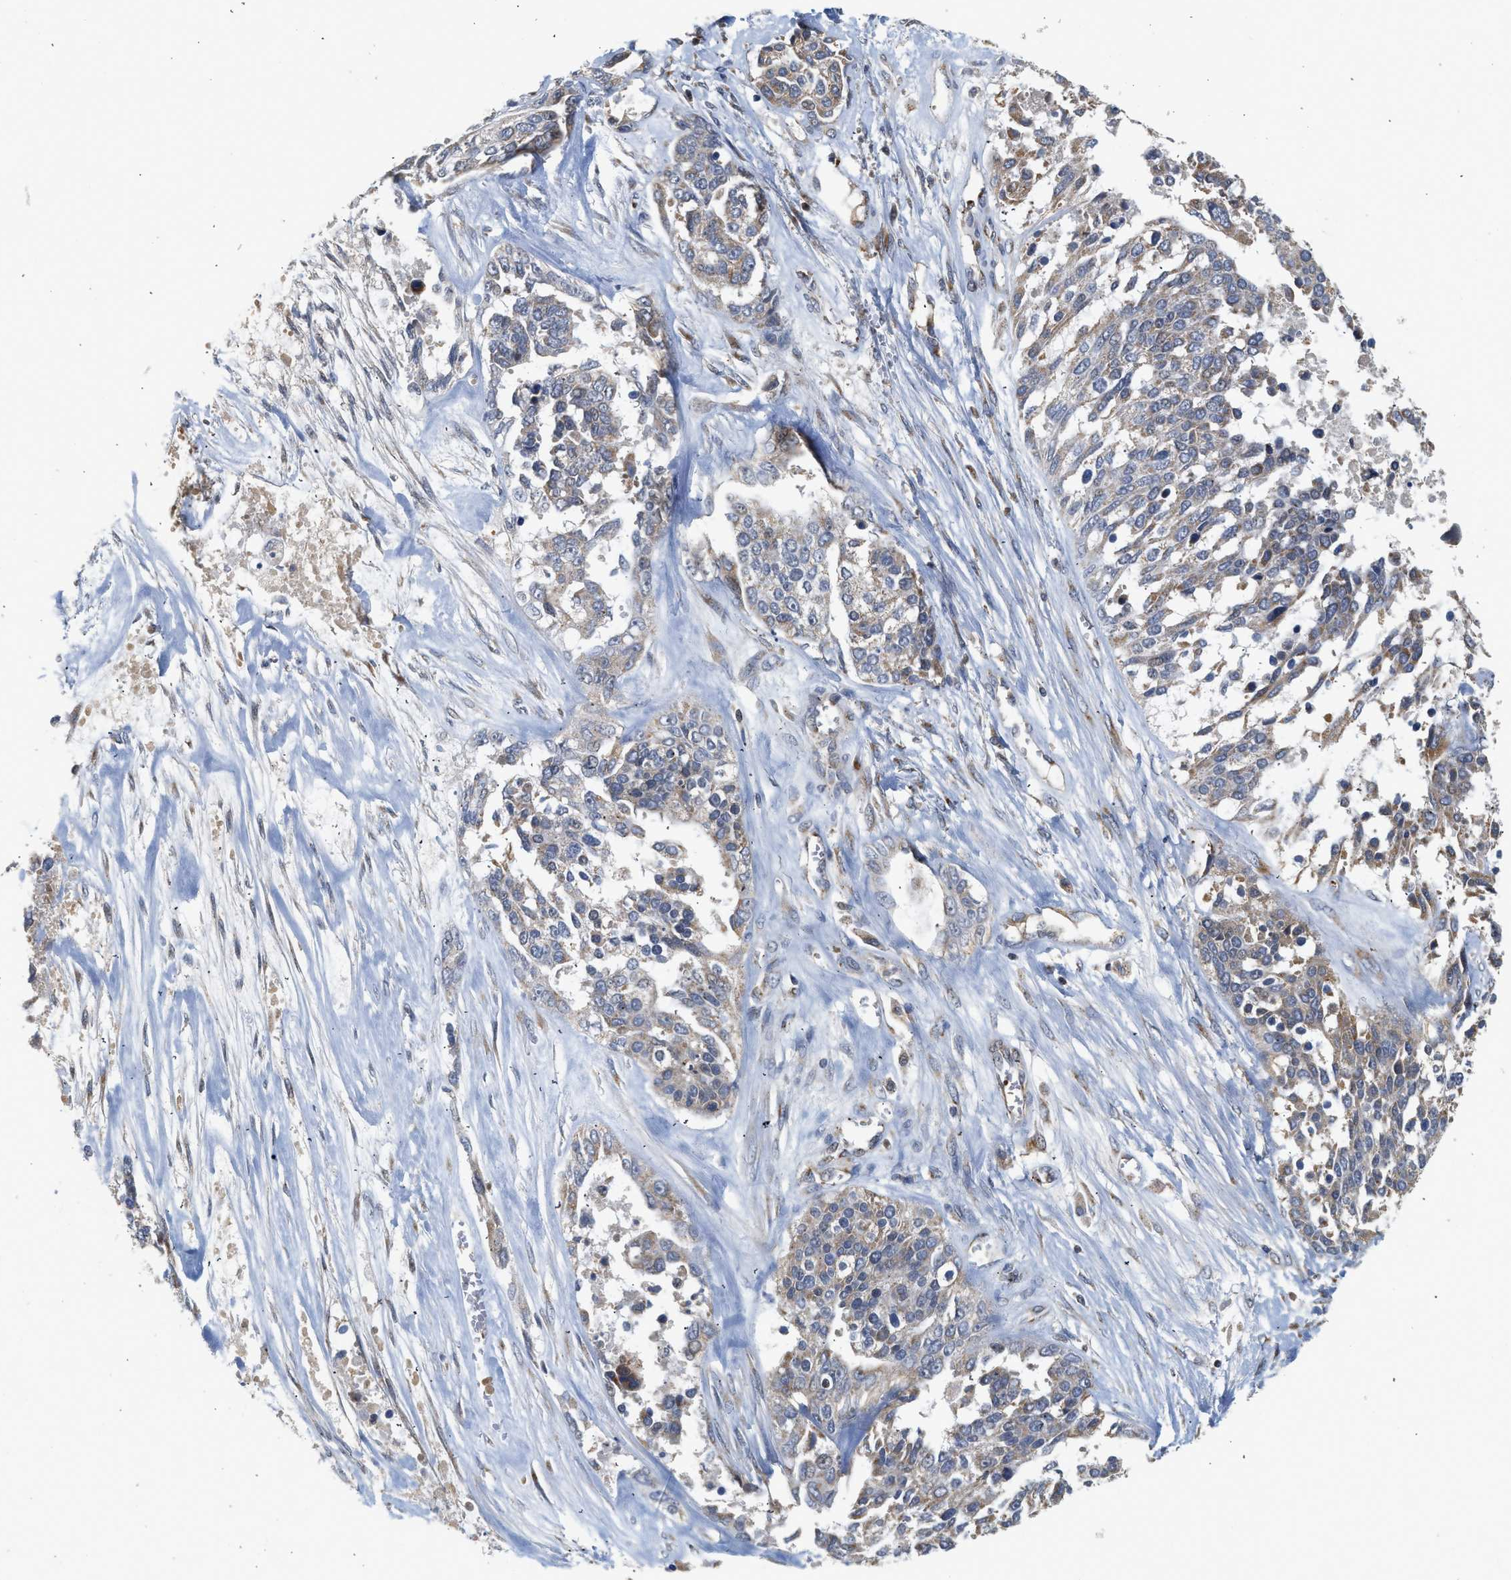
{"staining": {"intensity": "weak", "quantity": ">75%", "location": "cytoplasmic/membranous"}, "tissue": "ovarian cancer", "cell_type": "Tumor cells", "image_type": "cancer", "snomed": [{"axis": "morphology", "description": "Cystadenocarcinoma, serous, NOS"}, {"axis": "topography", "description": "Ovary"}], "caption": "Weak cytoplasmic/membranous protein staining is present in about >75% of tumor cells in ovarian cancer (serous cystadenocarcinoma). (IHC, brightfield microscopy, high magnification).", "gene": "PIM1", "patient": {"sex": "female", "age": 44}}